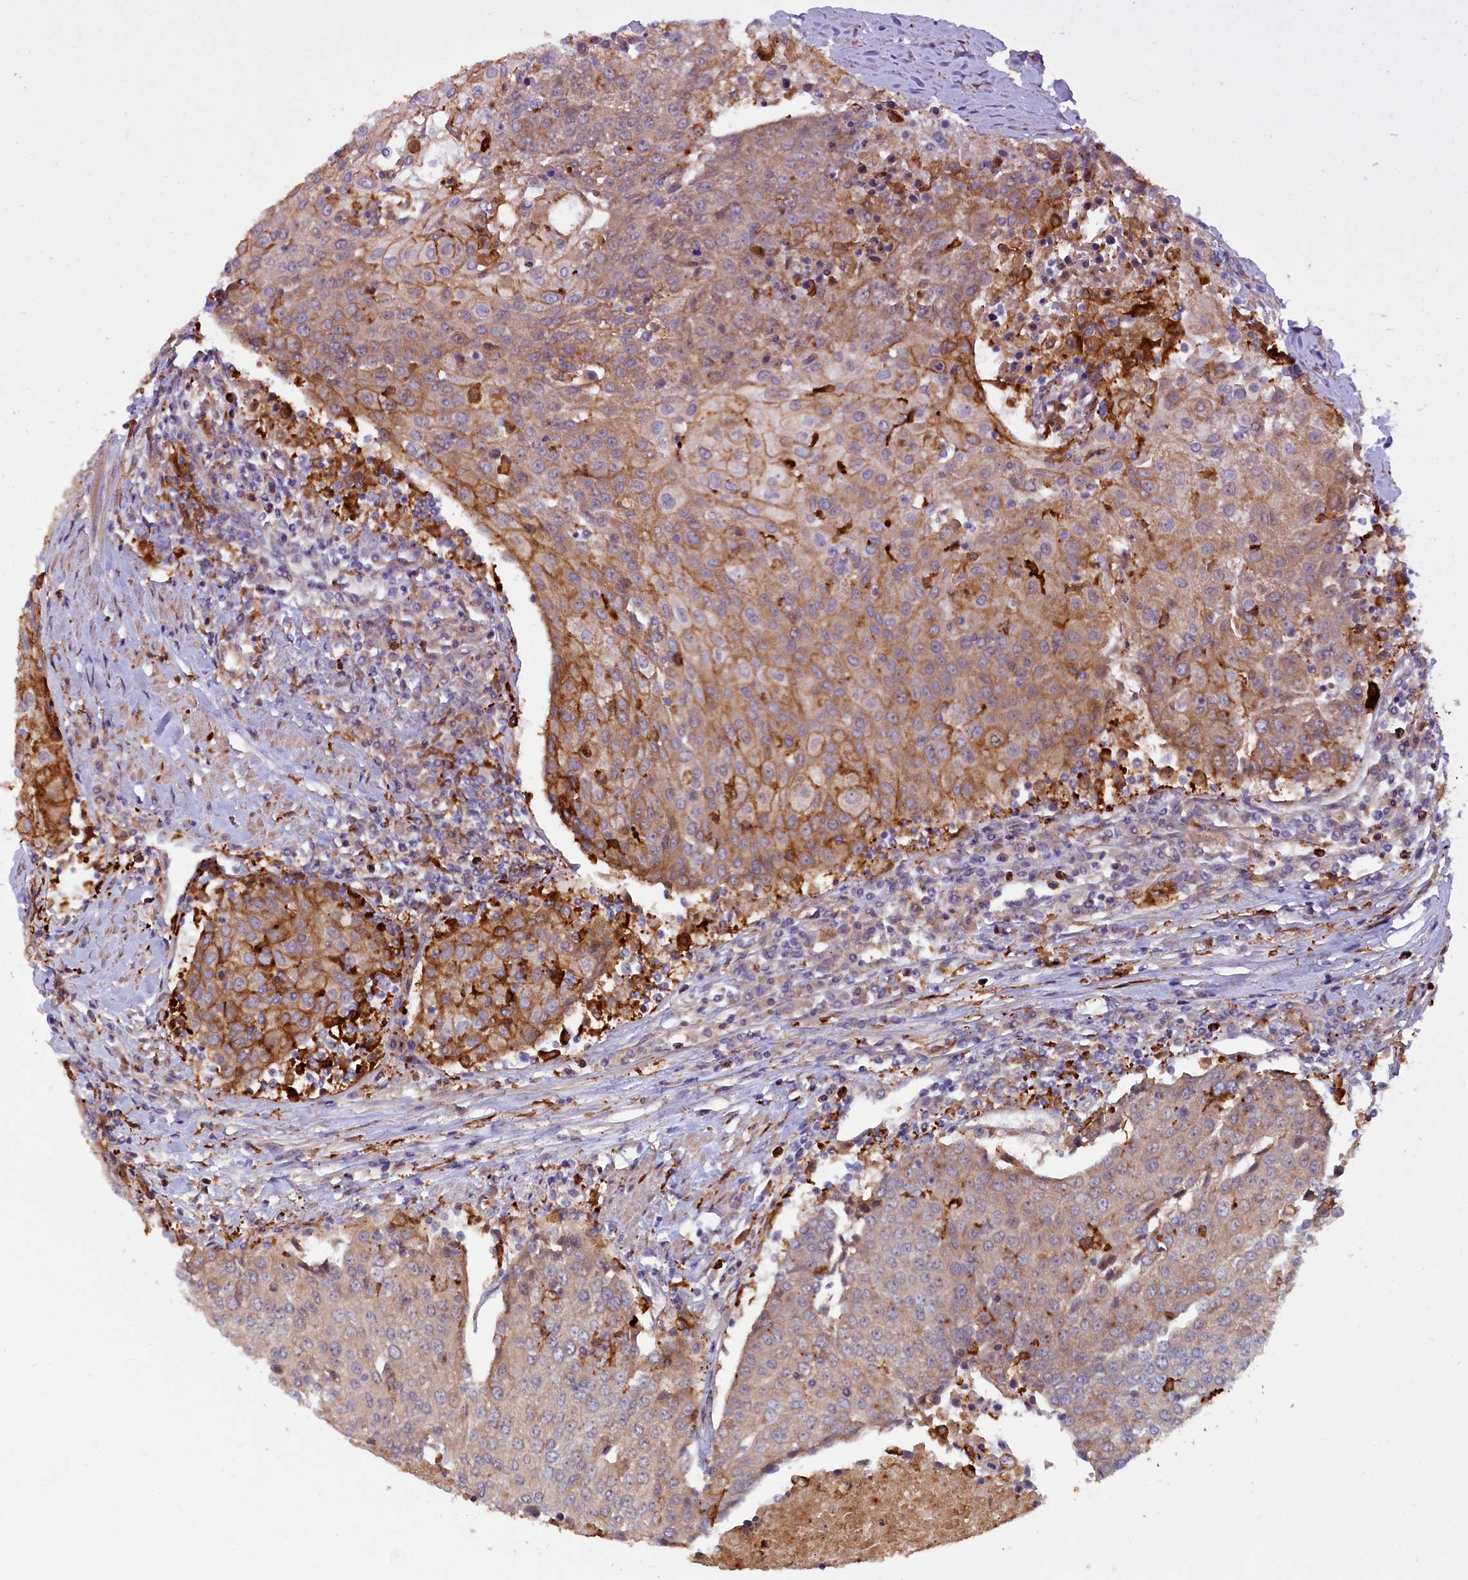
{"staining": {"intensity": "moderate", "quantity": "25%-75%", "location": "cytoplasmic/membranous"}, "tissue": "urothelial cancer", "cell_type": "Tumor cells", "image_type": "cancer", "snomed": [{"axis": "morphology", "description": "Urothelial carcinoma, High grade"}, {"axis": "topography", "description": "Urinary bladder"}], "caption": "Brown immunohistochemical staining in high-grade urothelial carcinoma exhibits moderate cytoplasmic/membranous staining in about 25%-75% of tumor cells. The protein of interest is stained brown, and the nuclei are stained in blue (DAB IHC with brightfield microscopy, high magnification).", "gene": "FERMT1", "patient": {"sex": "female", "age": 85}}